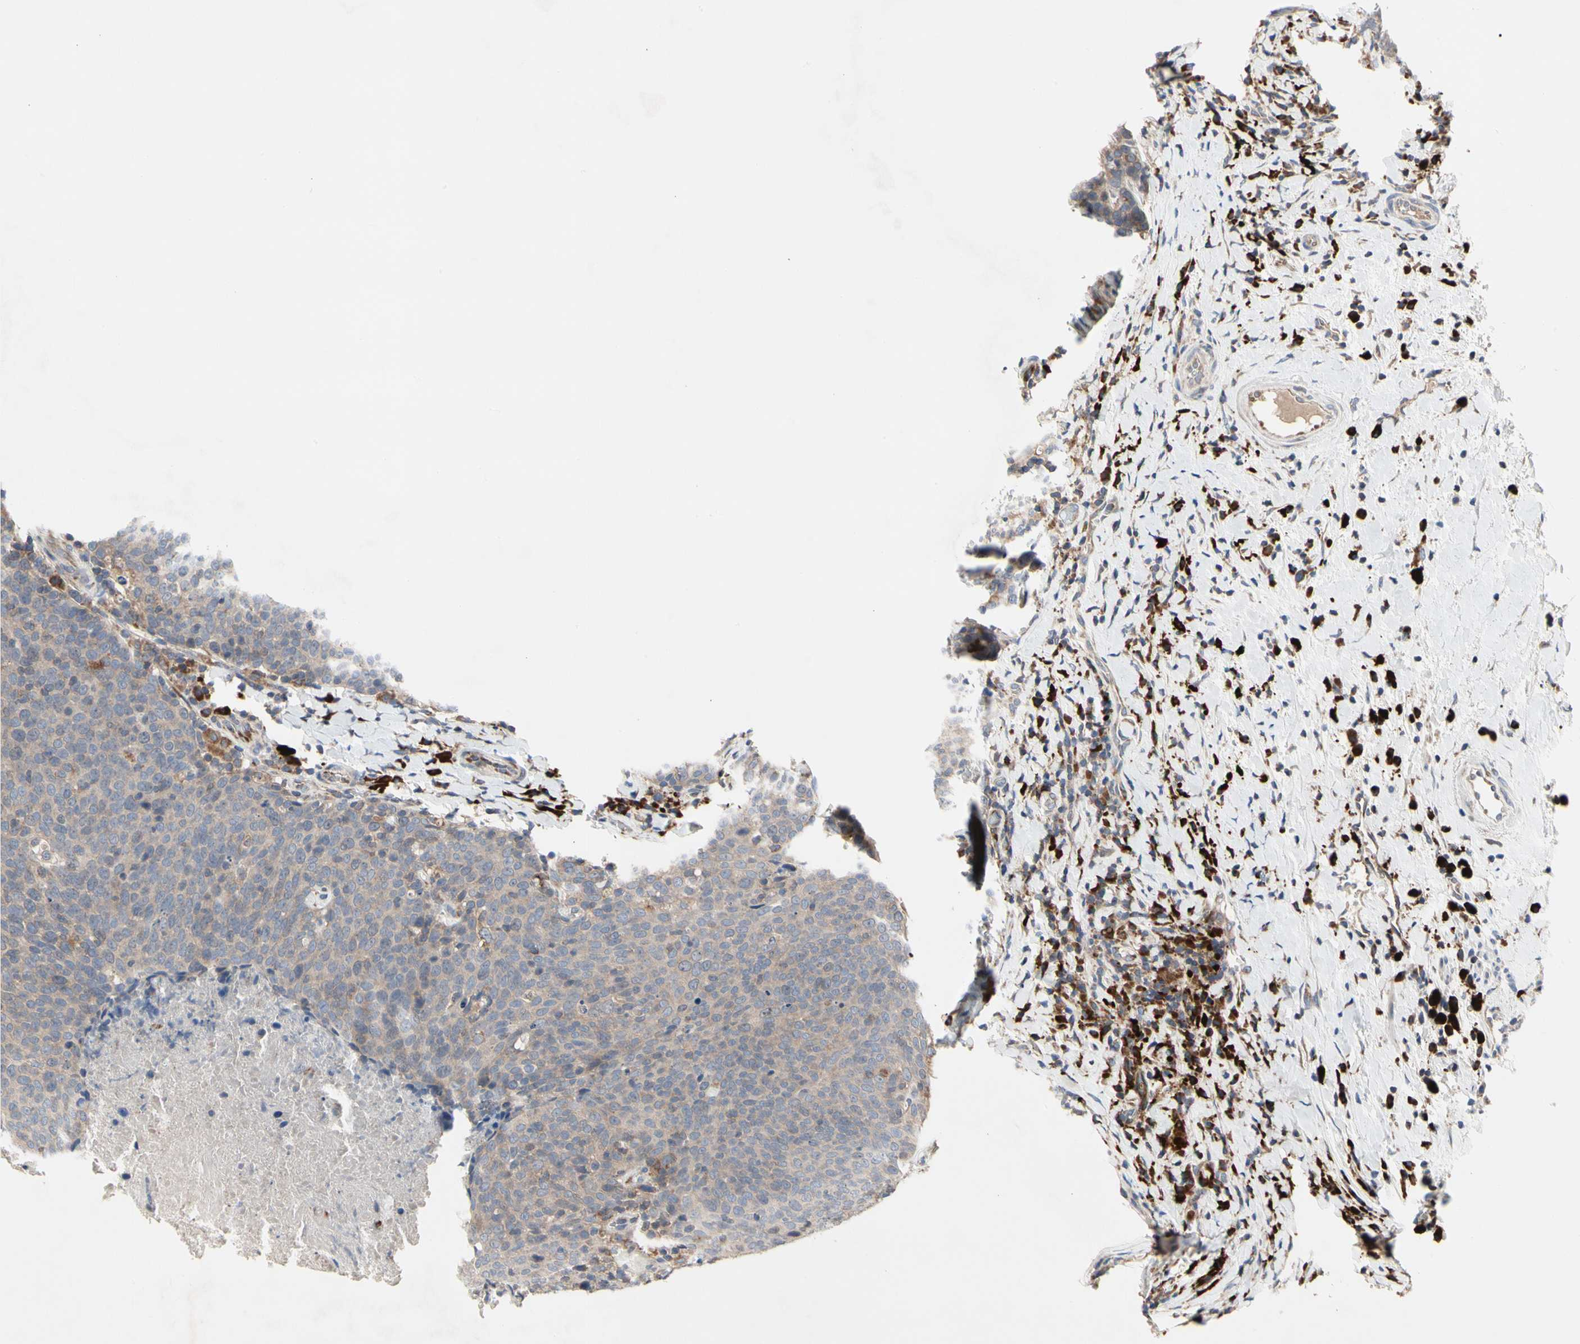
{"staining": {"intensity": "weak", "quantity": ">75%", "location": "cytoplasmic/membranous"}, "tissue": "head and neck cancer", "cell_type": "Tumor cells", "image_type": "cancer", "snomed": [{"axis": "morphology", "description": "Squamous cell carcinoma, NOS"}, {"axis": "morphology", "description": "Squamous cell carcinoma, metastatic, NOS"}, {"axis": "topography", "description": "Lymph node"}, {"axis": "topography", "description": "Head-Neck"}], "caption": "An immunohistochemistry histopathology image of tumor tissue is shown. Protein staining in brown shows weak cytoplasmic/membranous positivity in head and neck cancer (squamous cell carcinoma) within tumor cells.", "gene": "MMEL1", "patient": {"sex": "male", "age": 62}}